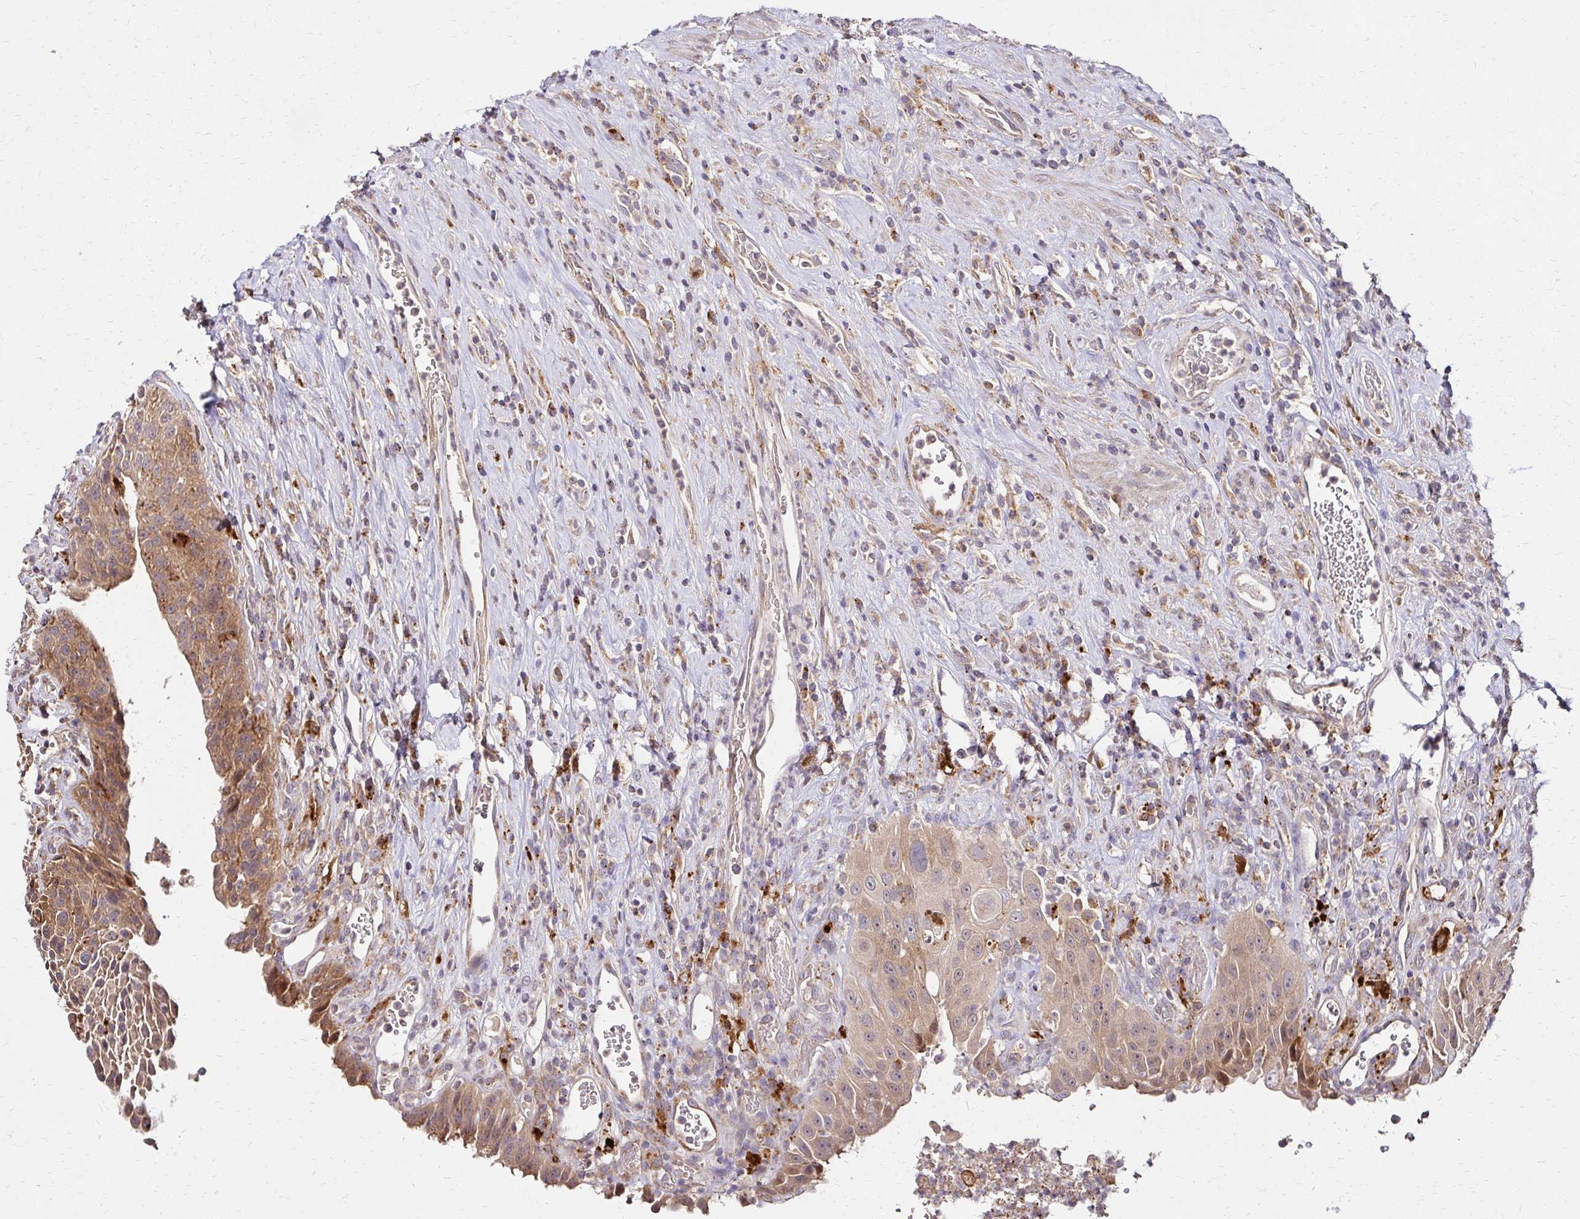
{"staining": {"intensity": "moderate", "quantity": ">75%", "location": "cytoplasmic/membranous"}, "tissue": "urinary bladder", "cell_type": "Urothelial cells", "image_type": "normal", "snomed": [{"axis": "morphology", "description": "Normal tissue, NOS"}, {"axis": "topography", "description": "Urinary bladder"}], "caption": "Protein staining of normal urinary bladder demonstrates moderate cytoplasmic/membranous staining in approximately >75% of urothelial cells. Ihc stains the protein of interest in brown and the nuclei are stained blue.", "gene": "IDUA", "patient": {"sex": "female", "age": 56}}